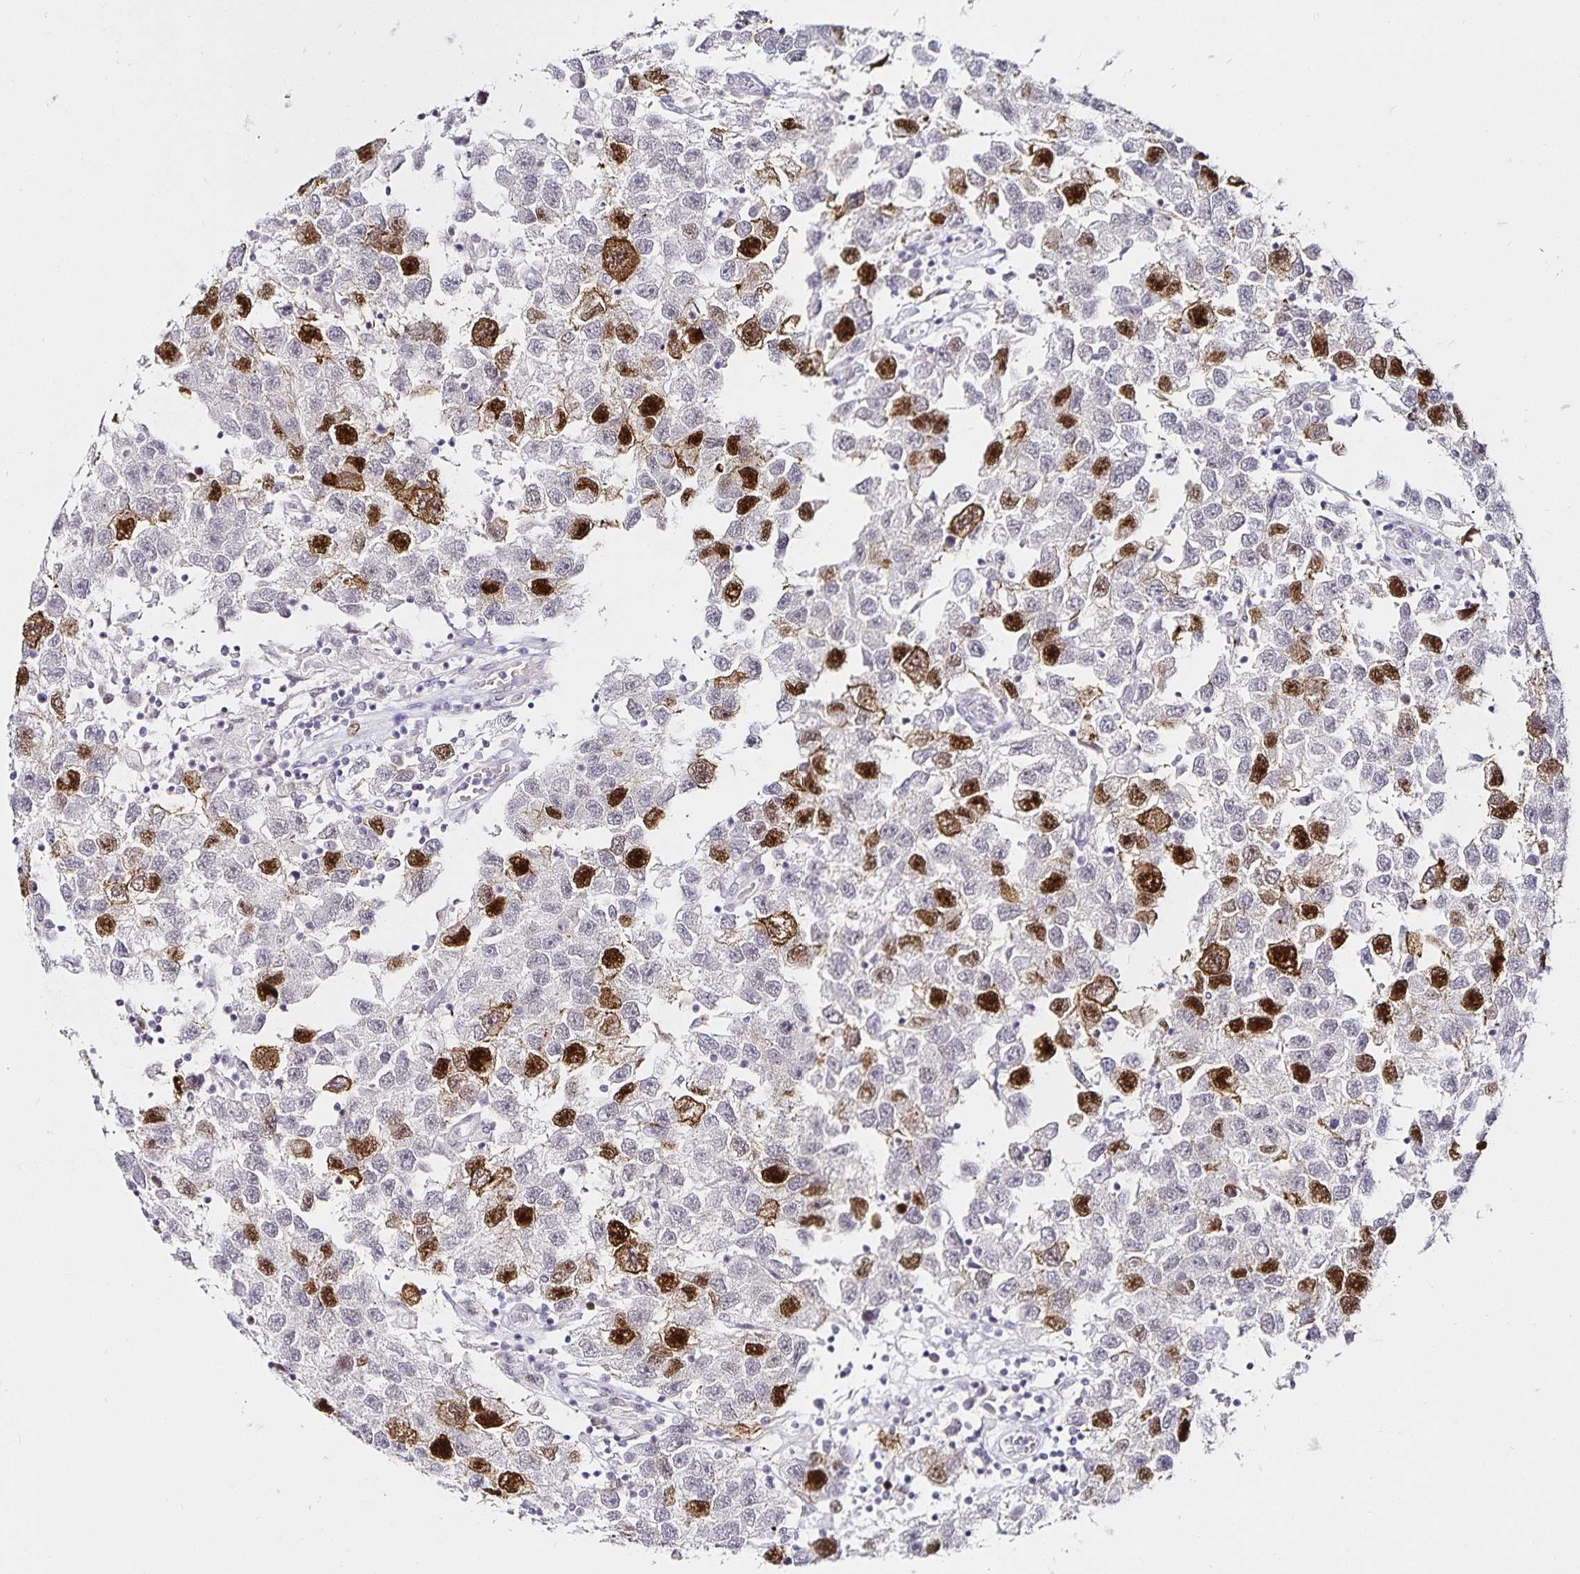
{"staining": {"intensity": "strong", "quantity": "<25%", "location": "nuclear"}, "tissue": "testis cancer", "cell_type": "Tumor cells", "image_type": "cancer", "snomed": [{"axis": "morphology", "description": "Seminoma, NOS"}, {"axis": "topography", "description": "Testis"}], "caption": "Immunohistochemical staining of human testis seminoma displays medium levels of strong nuclear protein staining in about <25% of tumor cells.", "gene": "ANLN", "patient": {"sex": "male", "age": 26}}